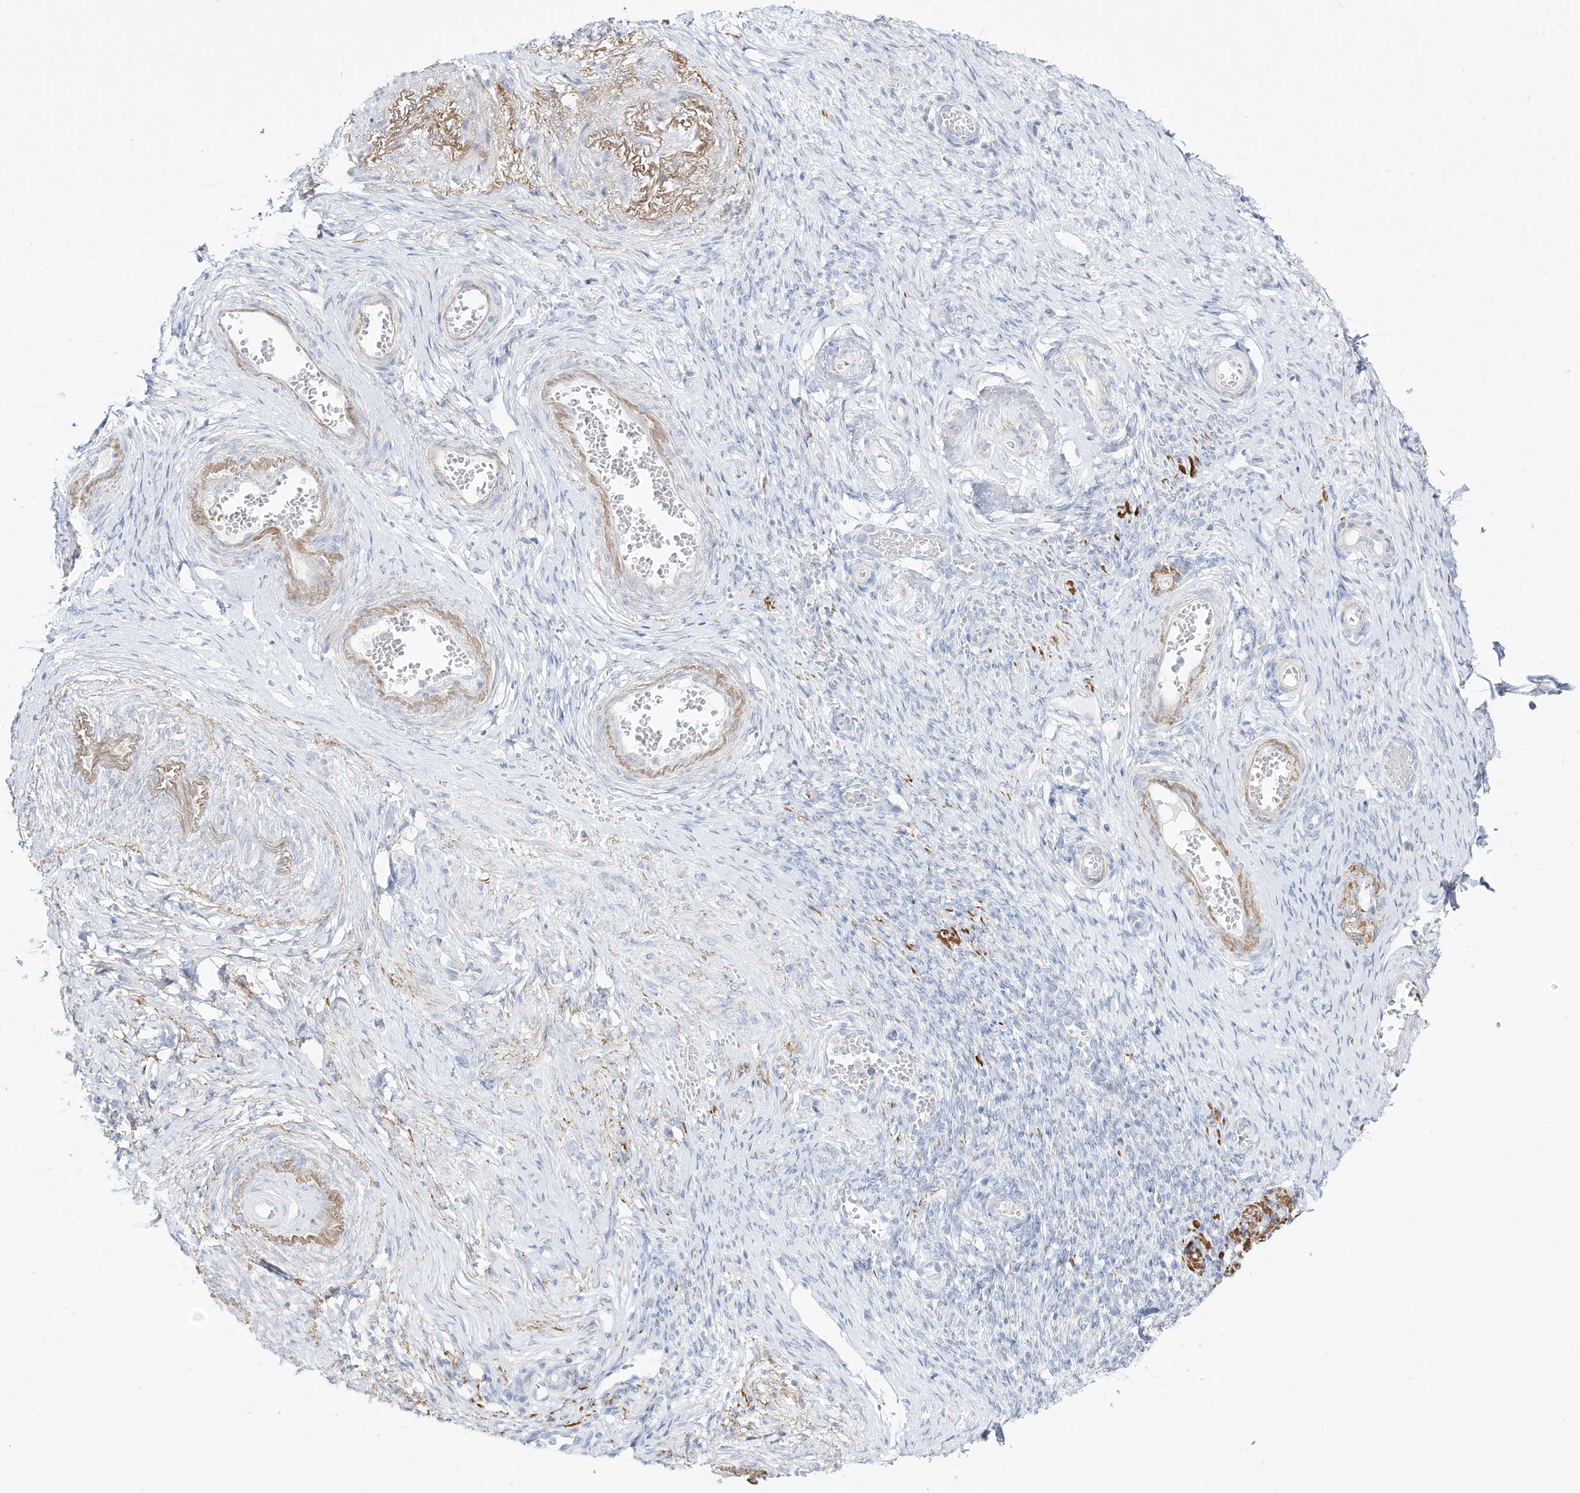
{"staining": {"intensity": "negative", "quantity": "none", "location": "none"}, "tissue": "adipose tissue", "cell_type": "Adipocytes", "image_type": "normal", "snomed": [{"axis": "morphology", "description": "Normal tissue, NOS"}, {"axis": "topography", "description": "Vascular tissue"}, {"axis": "topography", "description": "Fallopian tube"}, {"axis": "topography", "description": "Ovary"}], "caption": "IHC micrograph of unremarkable human adipose tissue stained for a protein (brown), which shows no expression in adipocytes. (Brightfield microscopy of DAB (3,3'-diaminobenzidine) IHC at high magnification).", "gene": "DMKN", "patient": {"sex": "female", "age": 67}}